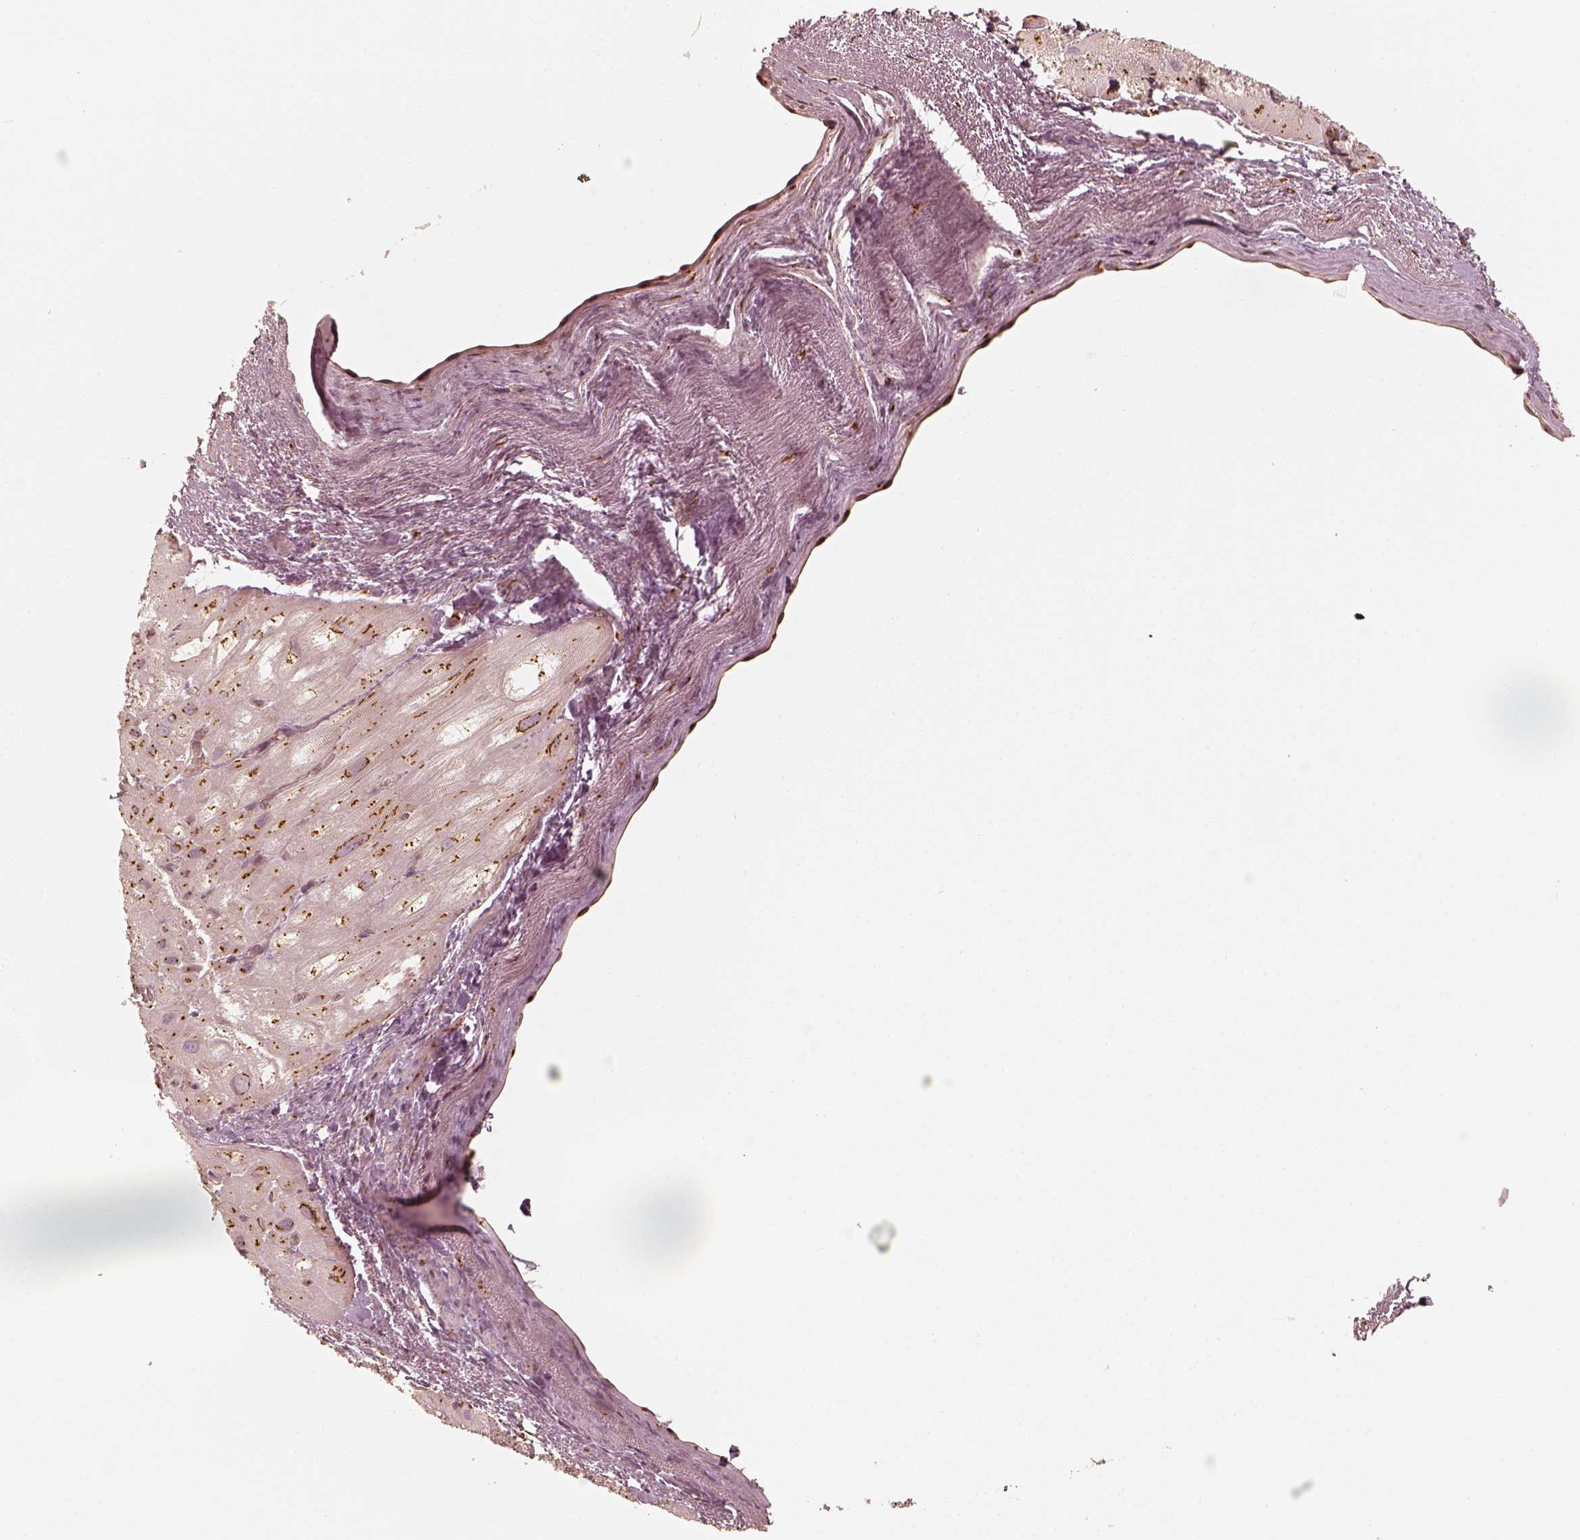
{"staining": {"intensity": "moderate", "quantity": "<25%", "location": "cytoplasmic/membranous"}, "tissue": "heart muscle", "cell_type": "Cardiomyocytes", "image_type": "normal", "snomed": [{"axis": "morphology", "description": "Normal tissue, NOS"}, {"axis": "topography", "description": "Heart"}], "caption": "Immunohistochemical staining of normal heart muscle demonstrates low levels of moderate cytoplasmic/membranous positivity in about <25% of cardiomyocytes.", "gene": "GORASP2", "patient": {"sex": "male", "age": 61}}